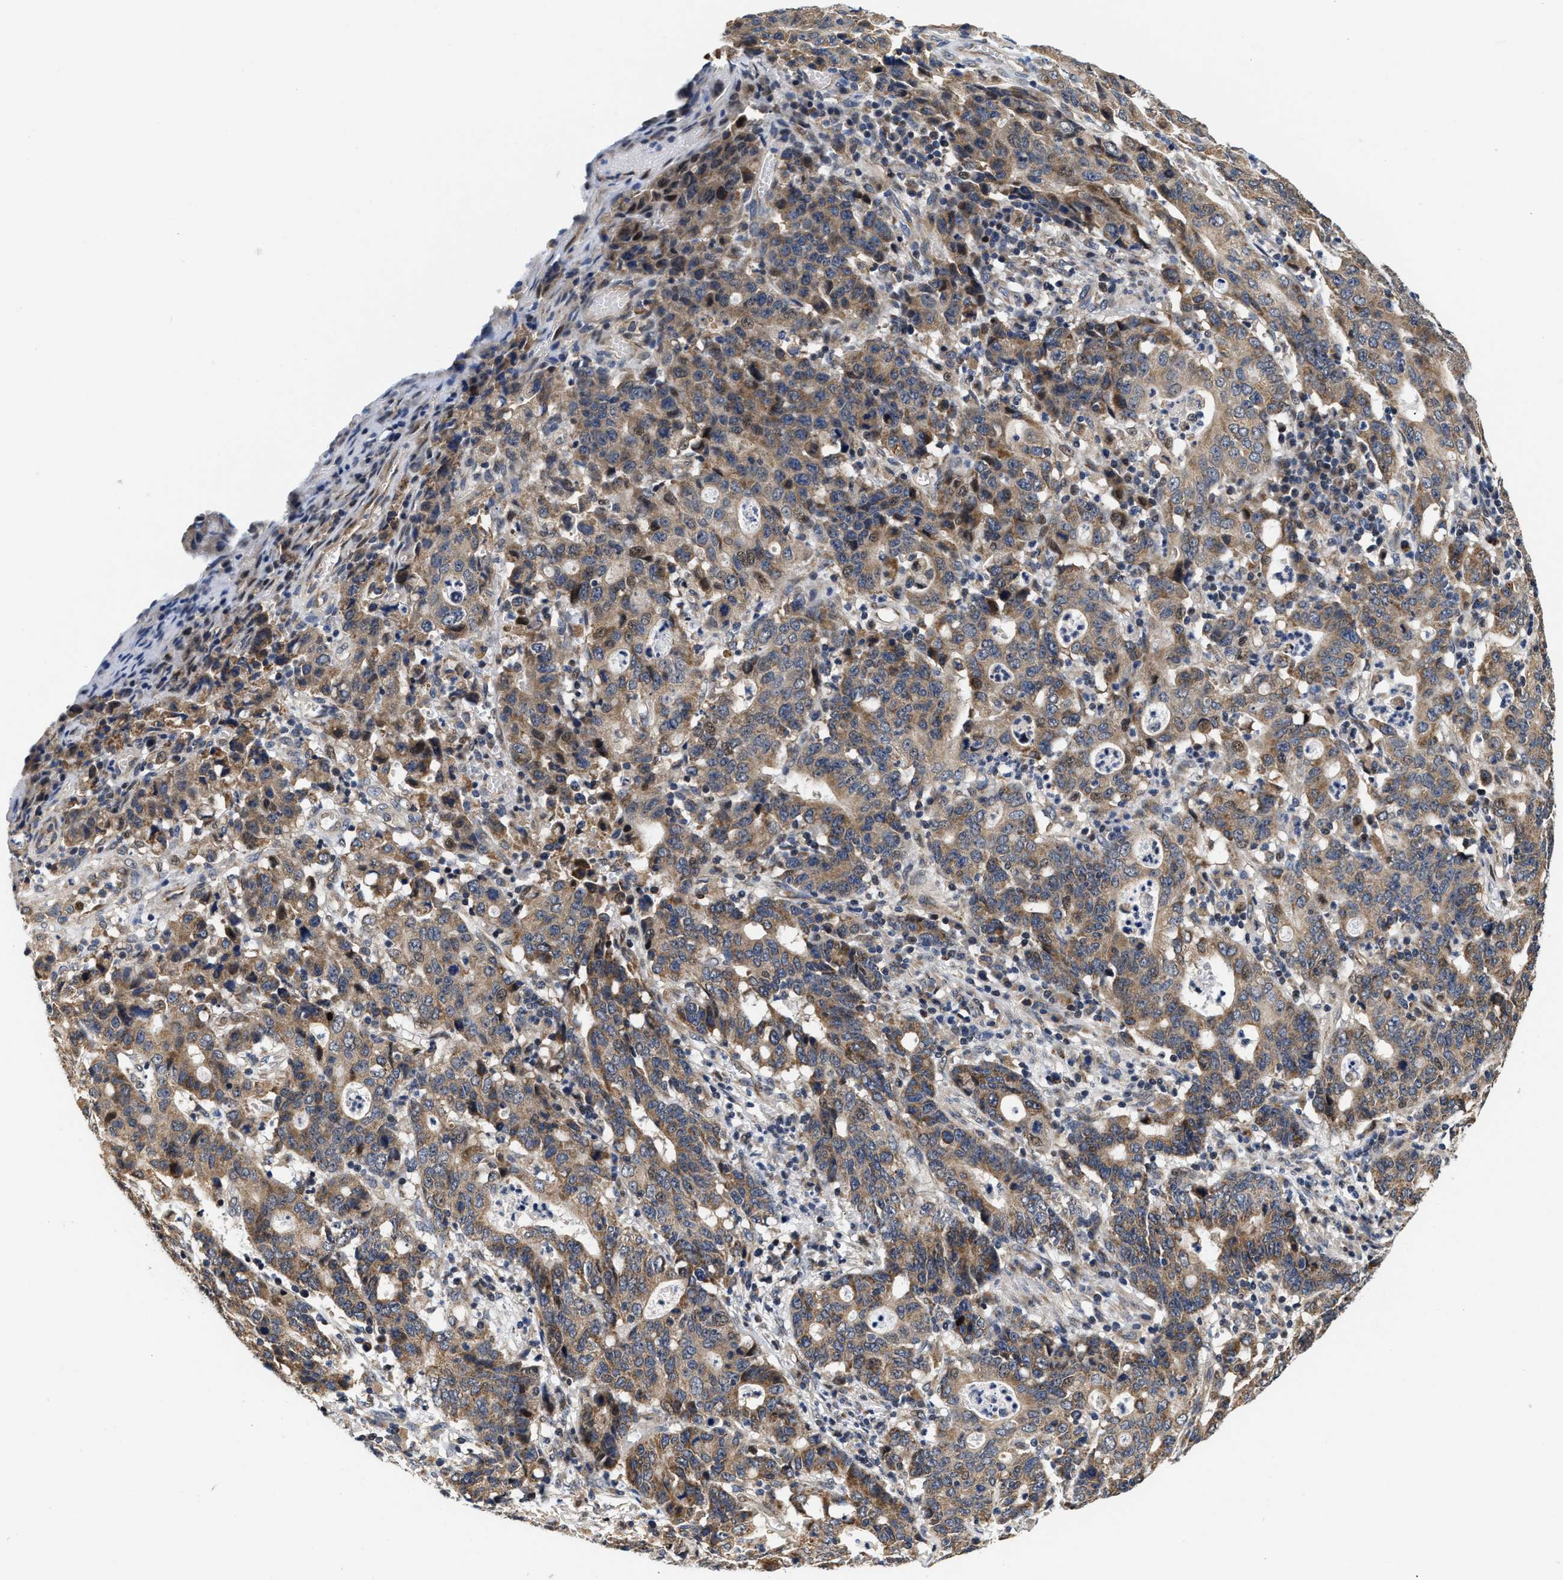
{"staining": {"intensity": "moderate", "quantity": ">75%", "location": "cytoplasmic/membranous"}, "tissue": "stomach cancer", "cell_type": "Tumor cells", "image_type": "cancer", "snomed": [{"axis": "morphology", "description": "Adenocarcinoma, NOS"}, {"axis": "topography", "description": "Stomach, upper"}], "caption": "A brown stain highlights moderate cytoplasmic/membranous positivity of a protein in stomach cancer (adenocarcinoma) tumor cells. (IHC, brightfield microscopy, high magnification).", "gene": "SCYL2", "patient": {"sex": "male", "age": 69}}